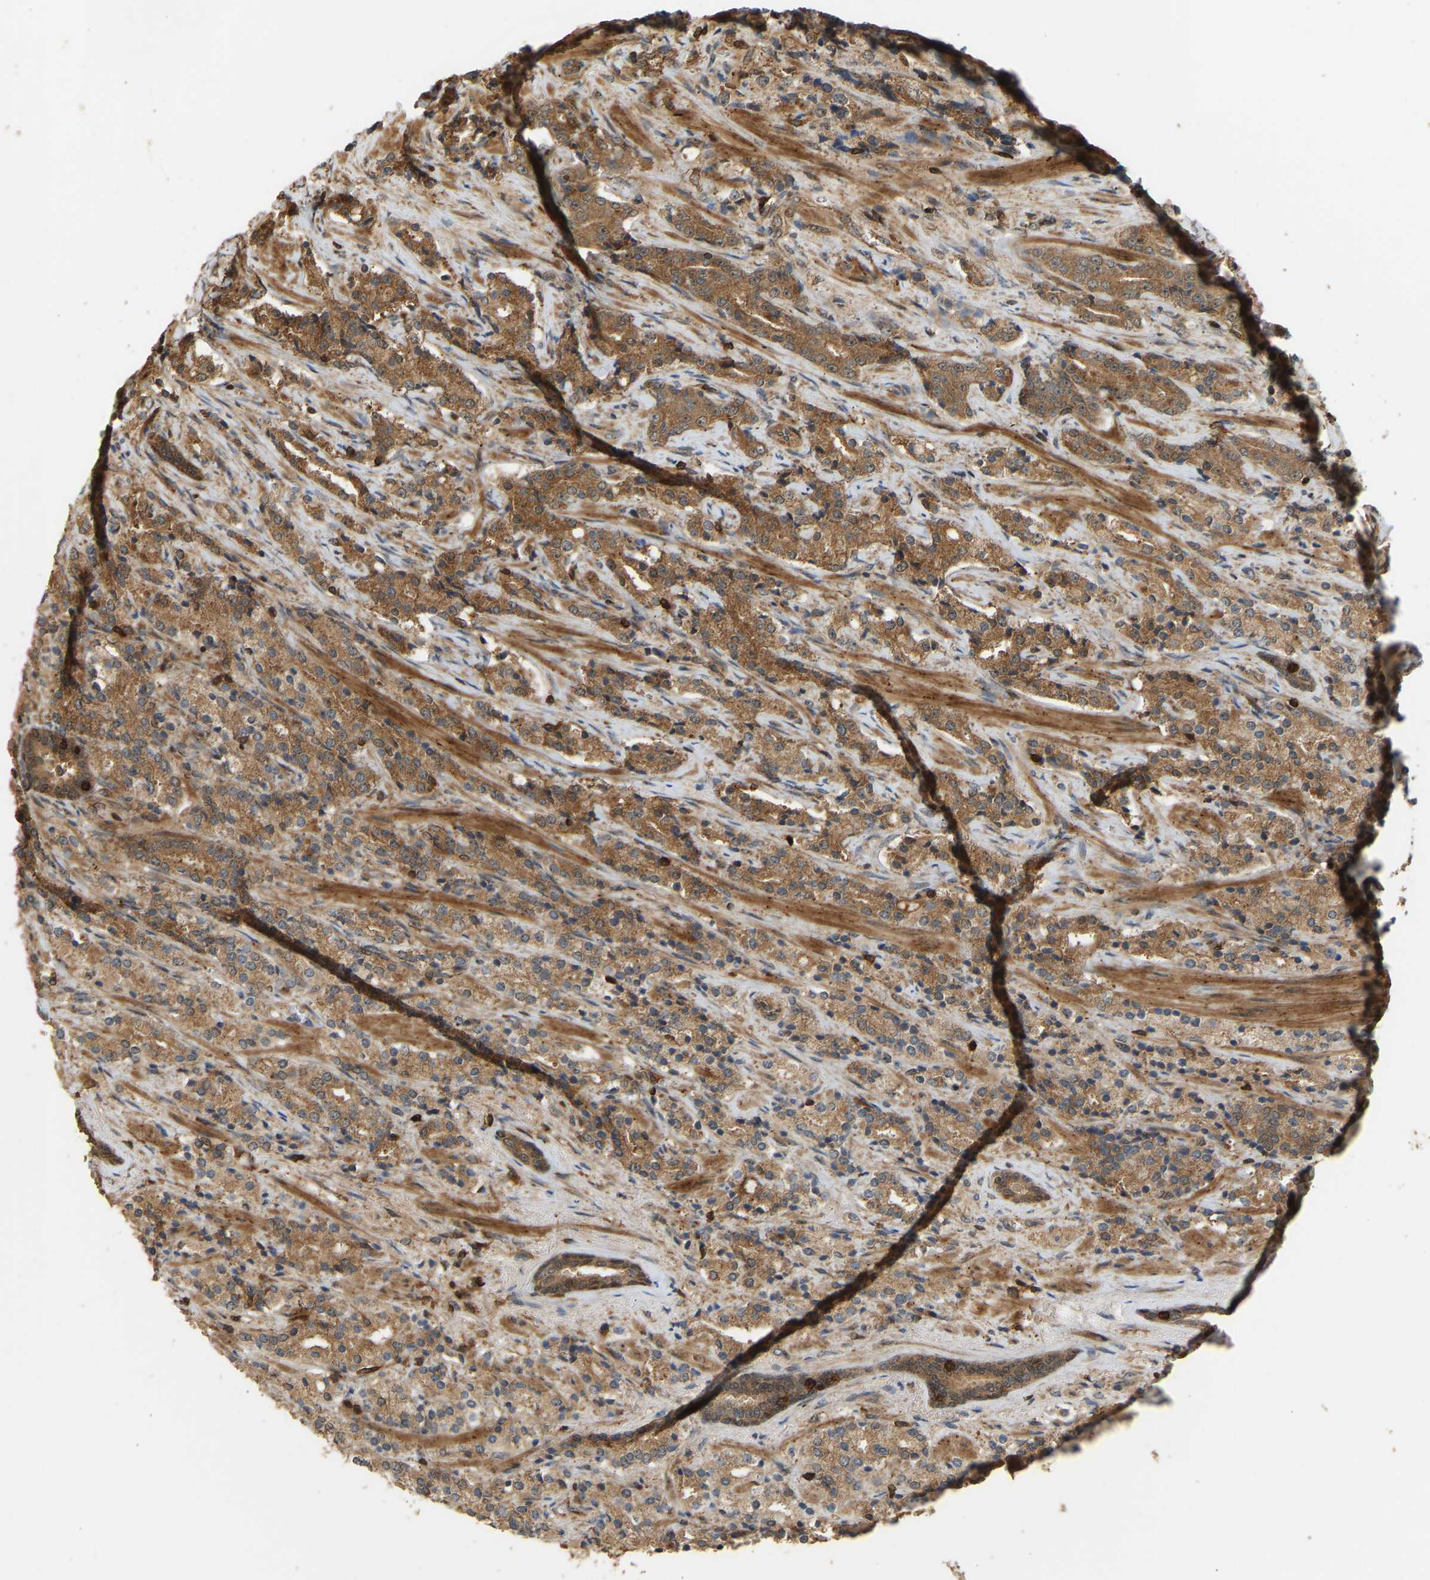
{"staining": {"intensity": "moderate", "quantity": ">75%", "location": "cytoplasmic/membranous"}, "tissue": "prostate cancer", "cell_type": "Tumor cells", "image_type": "cancer", "snomed": [{"axis": "morphology", "description": "Adenocarcinoma, High grade"}, {"axis": "topography", "description": "Prostate"}], "caption": "The immunohistochemical stain shows moderate cytoplasmic/membranous expression in tumor cells of prostate cancer tissue.", "gene": "GOPC", "patient": {"sex": "male", "age": 71}}